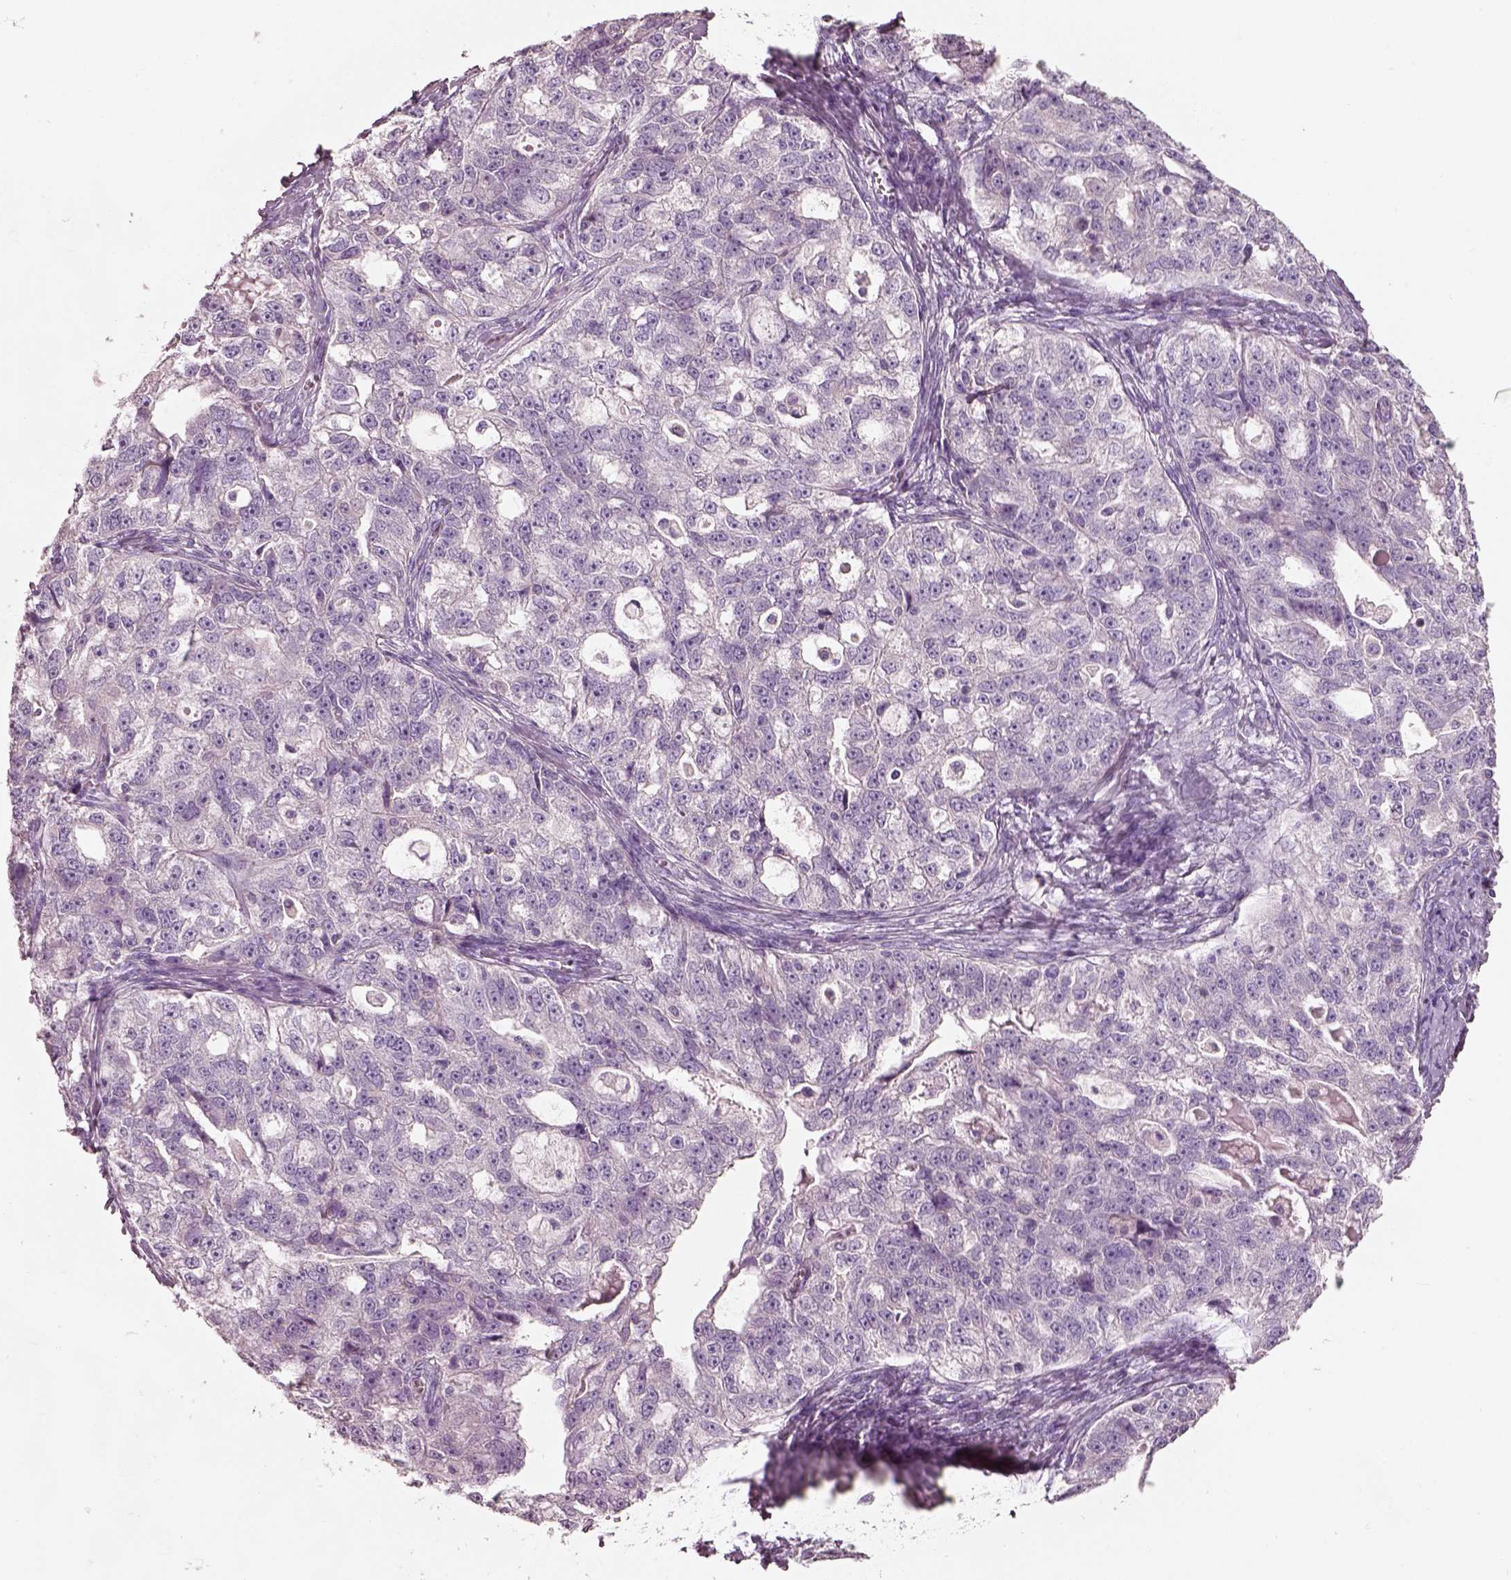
{"staining": {"intensity": "negative", "quantity": "none", "location": "none"}, "tissue": "ovarian cancer", "cell_type": "Tumor cells", "image_type": "cancer", "snomed": [{"axis": "morphology", "description": "Cystadenocarcinoma, serous, NOS"}, {"axis": "topography", "description": "Ovary"}], "caption": "DAB immunohistochemical staining of human ovarian cancer exhibits no significant expression in tumor cells.", "gene": "PNOC", "patient": {"sex": "female", "age": 51}}